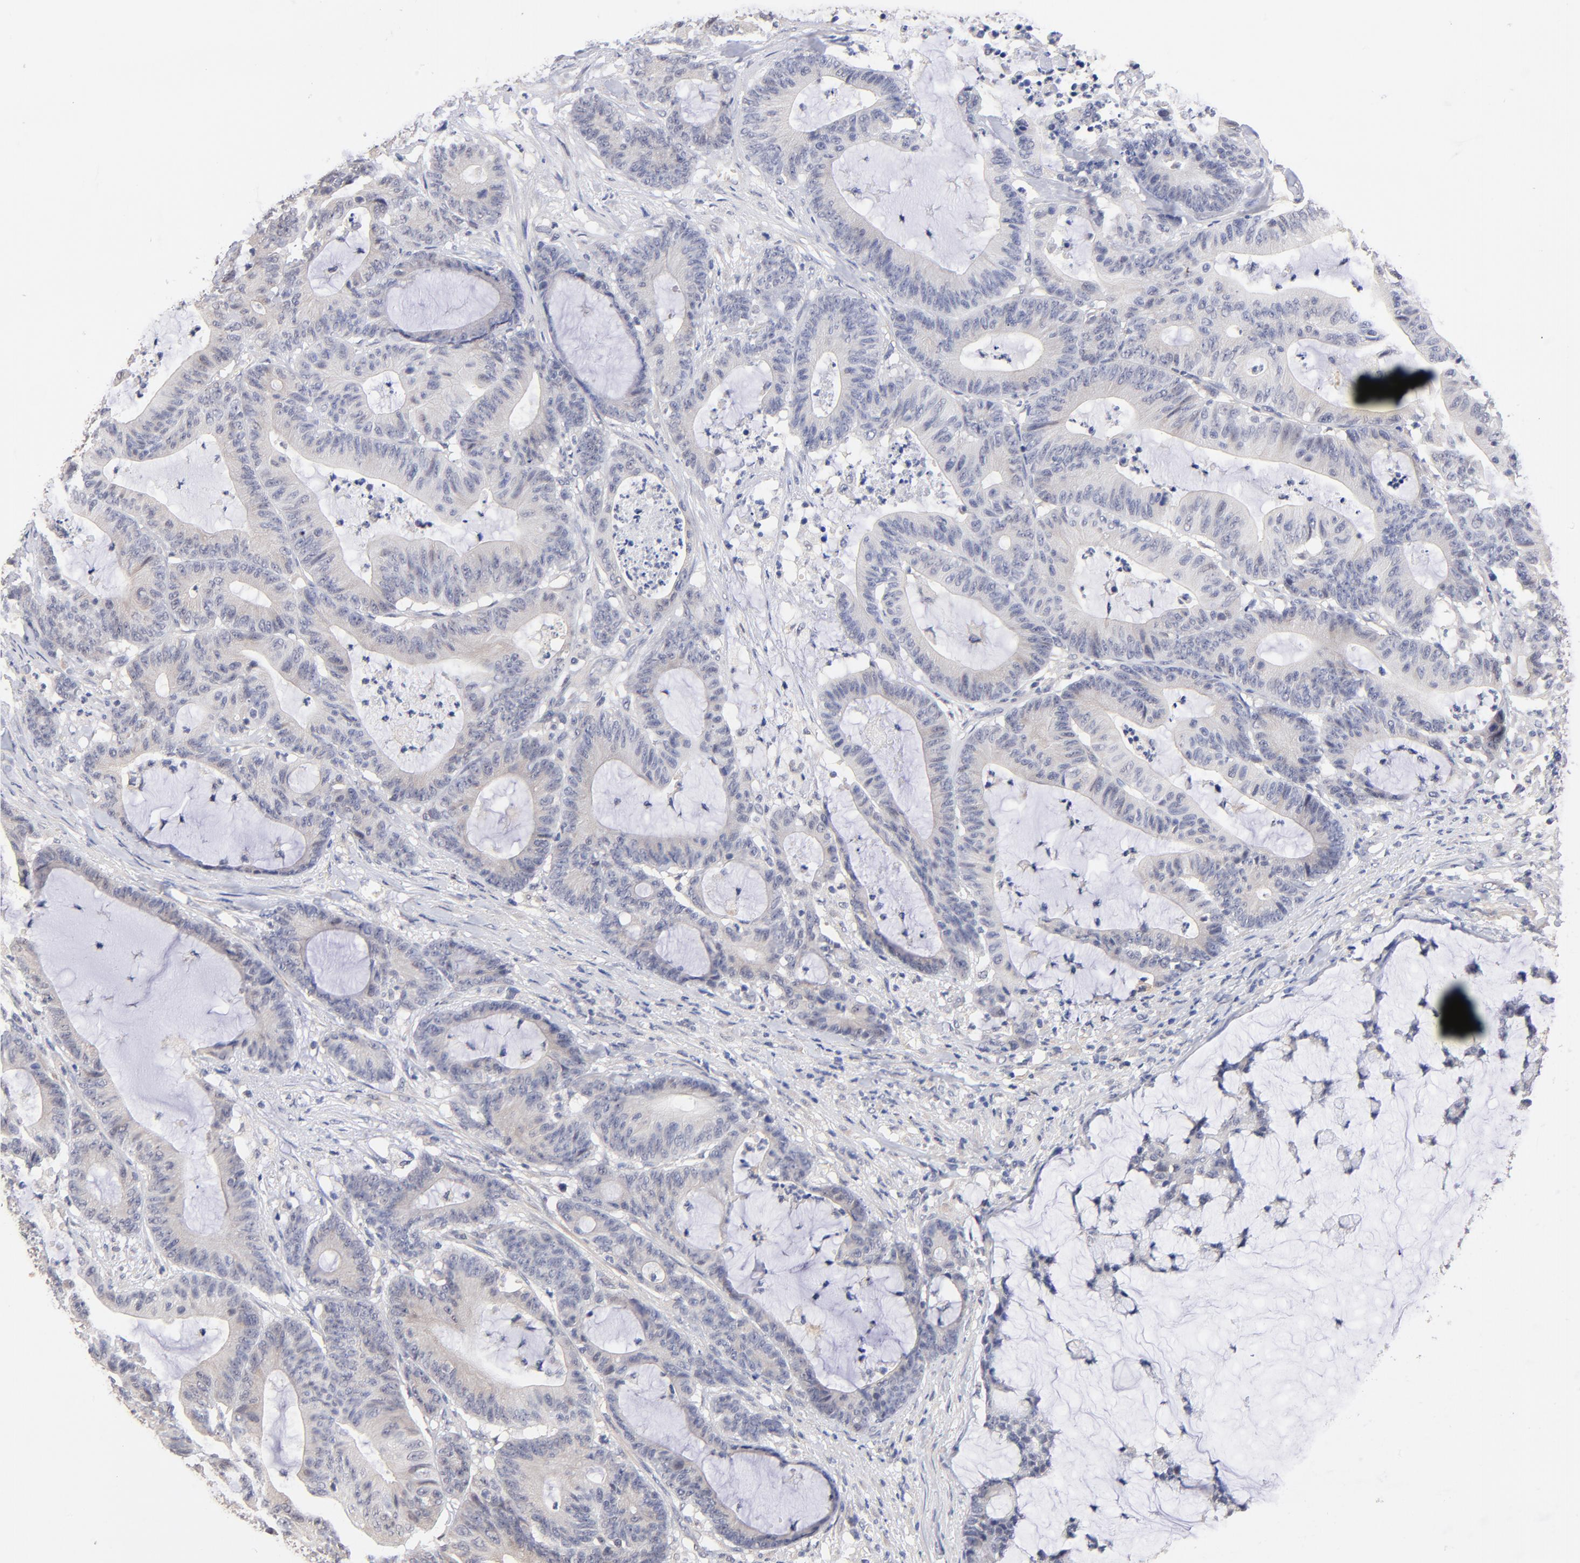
{"staining": {"intensity": "negative", "quantity": "none", "location": "none"}, "tissue": "colorectal cancer", "cell_type": "Tumor cells", "image_type": "cancer", "snomed": [{"axis": "morphology", "description": "Adenocarcinoma, NOS"}, {"axis": "topography", "description": "Colon"}], "caption": "High power microscopy photomicrograph of an IHC image of colorectal cancer (adenocarcinoma), revealing no significant staining in tumor cells.", "gene": "RIBC2", "patient": {"sex": "female", "age": 84}}